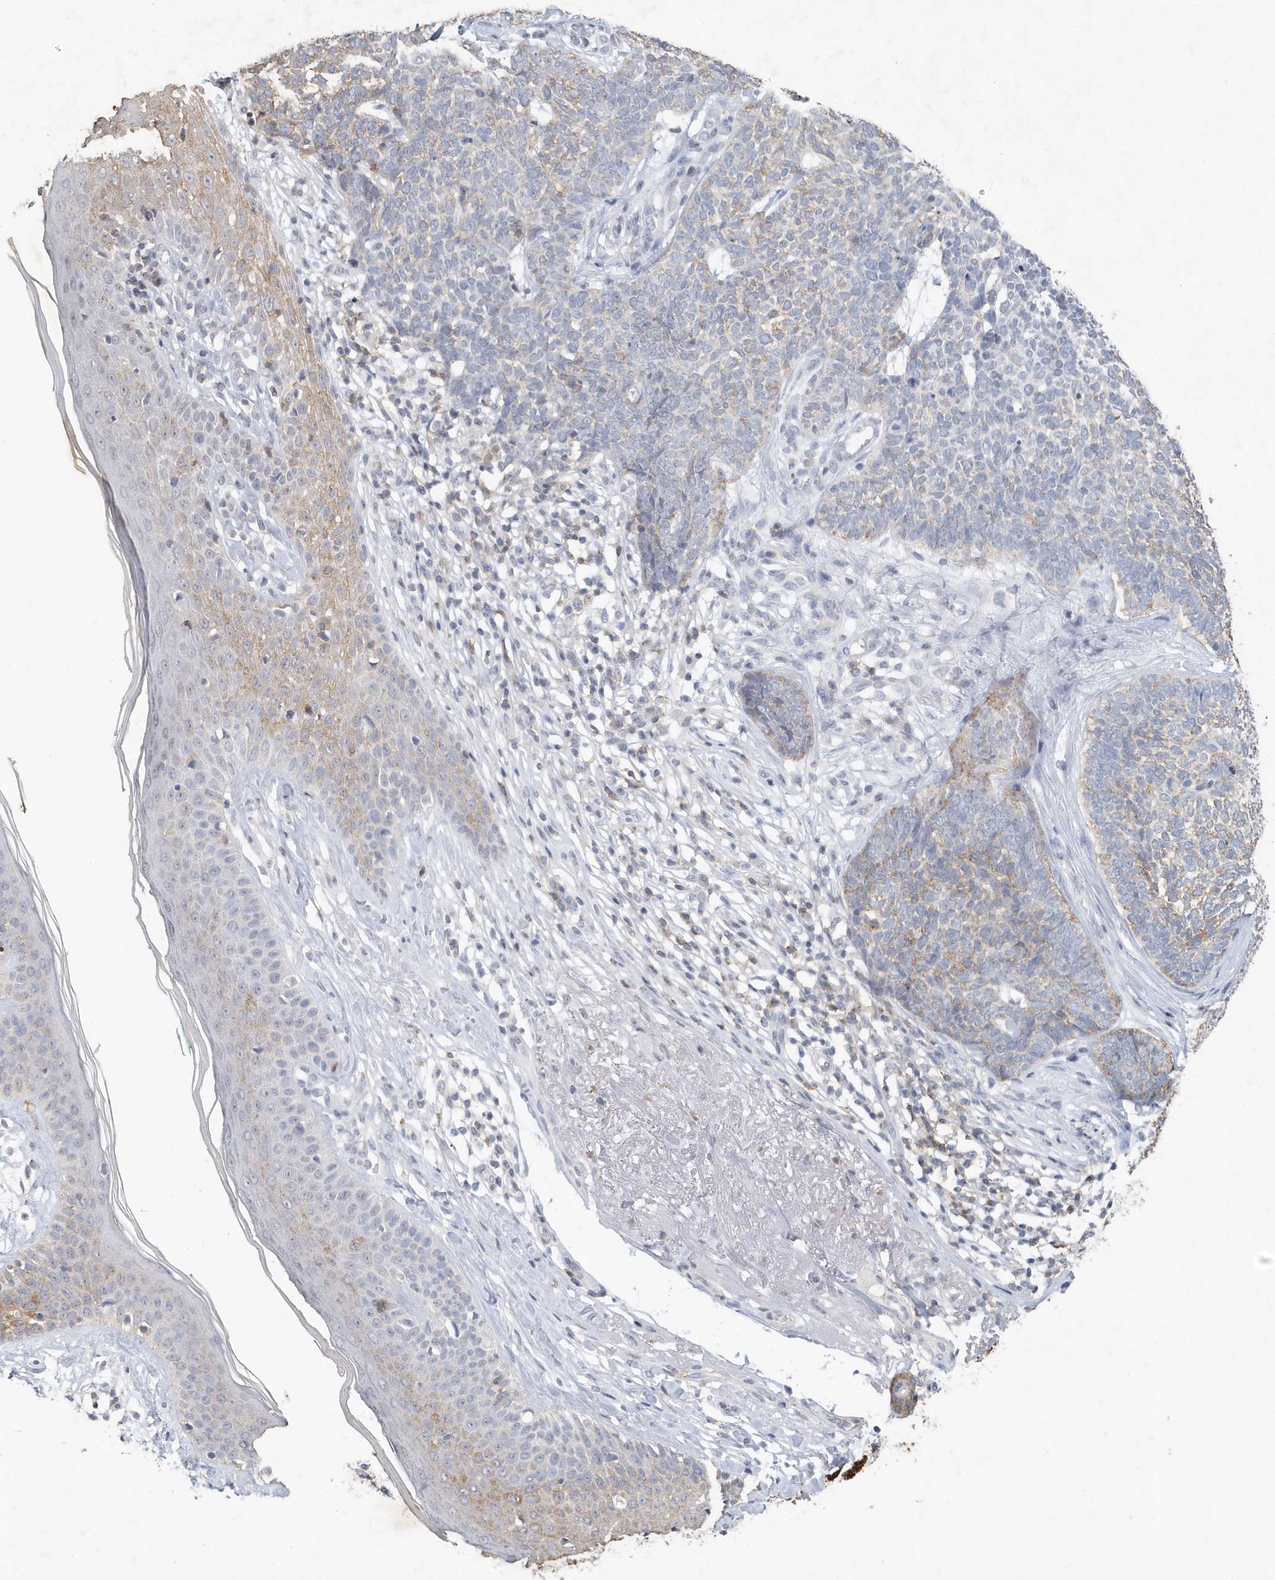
{"staining": {"intensity": "weak", "quantity": "<25%", "location": "cytoplasmic/membranous"}, "tissue": "skin cancer", "cell_type": "Tumor cells", "image_type": "cancer", "snomed": [{"axis": "morphology", "description": "Basal cell carcinoma"}, {"axis": "topography", "description": "Skin"}], "caption": "DAB immunohistochemical staining of basal cell carcinoma (skin) displays no significant positivity in tumor cells.", "gene": "PDCD1", "patient": {"sex": "female", "age": 84}}